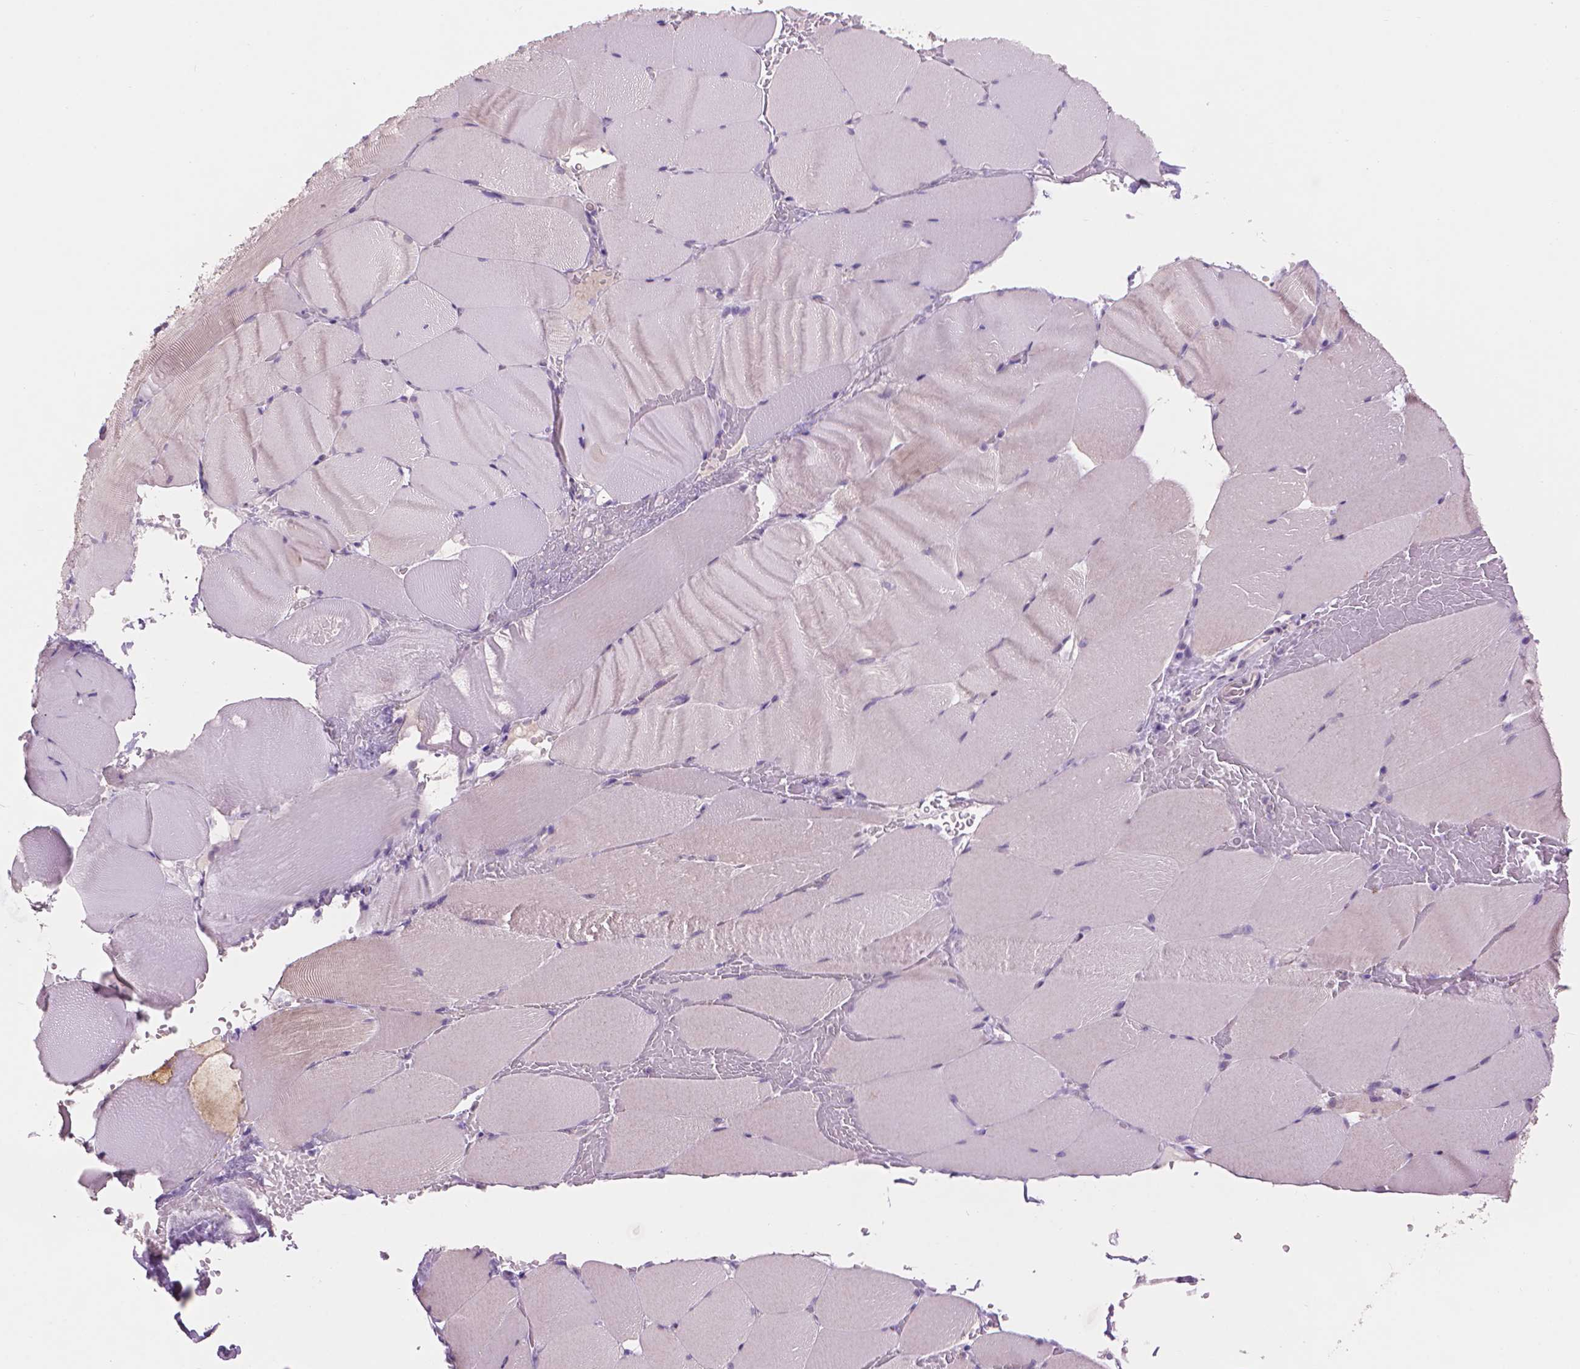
{"staining": {"intensity": "moderate", "quantity": "<25%", "location": "cytoplasmic/membranous"}, "tissue": "skeletal muscle", "cell_type": "Myocytes", "image_type": "normal", "snomed": [{"axis": "morphology", "description": "Normal tissue, NOS"}, {"axis": "topography", "description": "Skeletal muscle"}], "caption": "High-magnification brightfield microscopy of unremarkable skeletal muscle stained with DAB (brown) and counterstained with hematoxylin (blue). myocytes exhibit moderate cytoplasmic/membranous expression is appreciated in approximately<25% of cells.", "gene": "ENO2", "patient": {"sex": "female", "age": 37}}